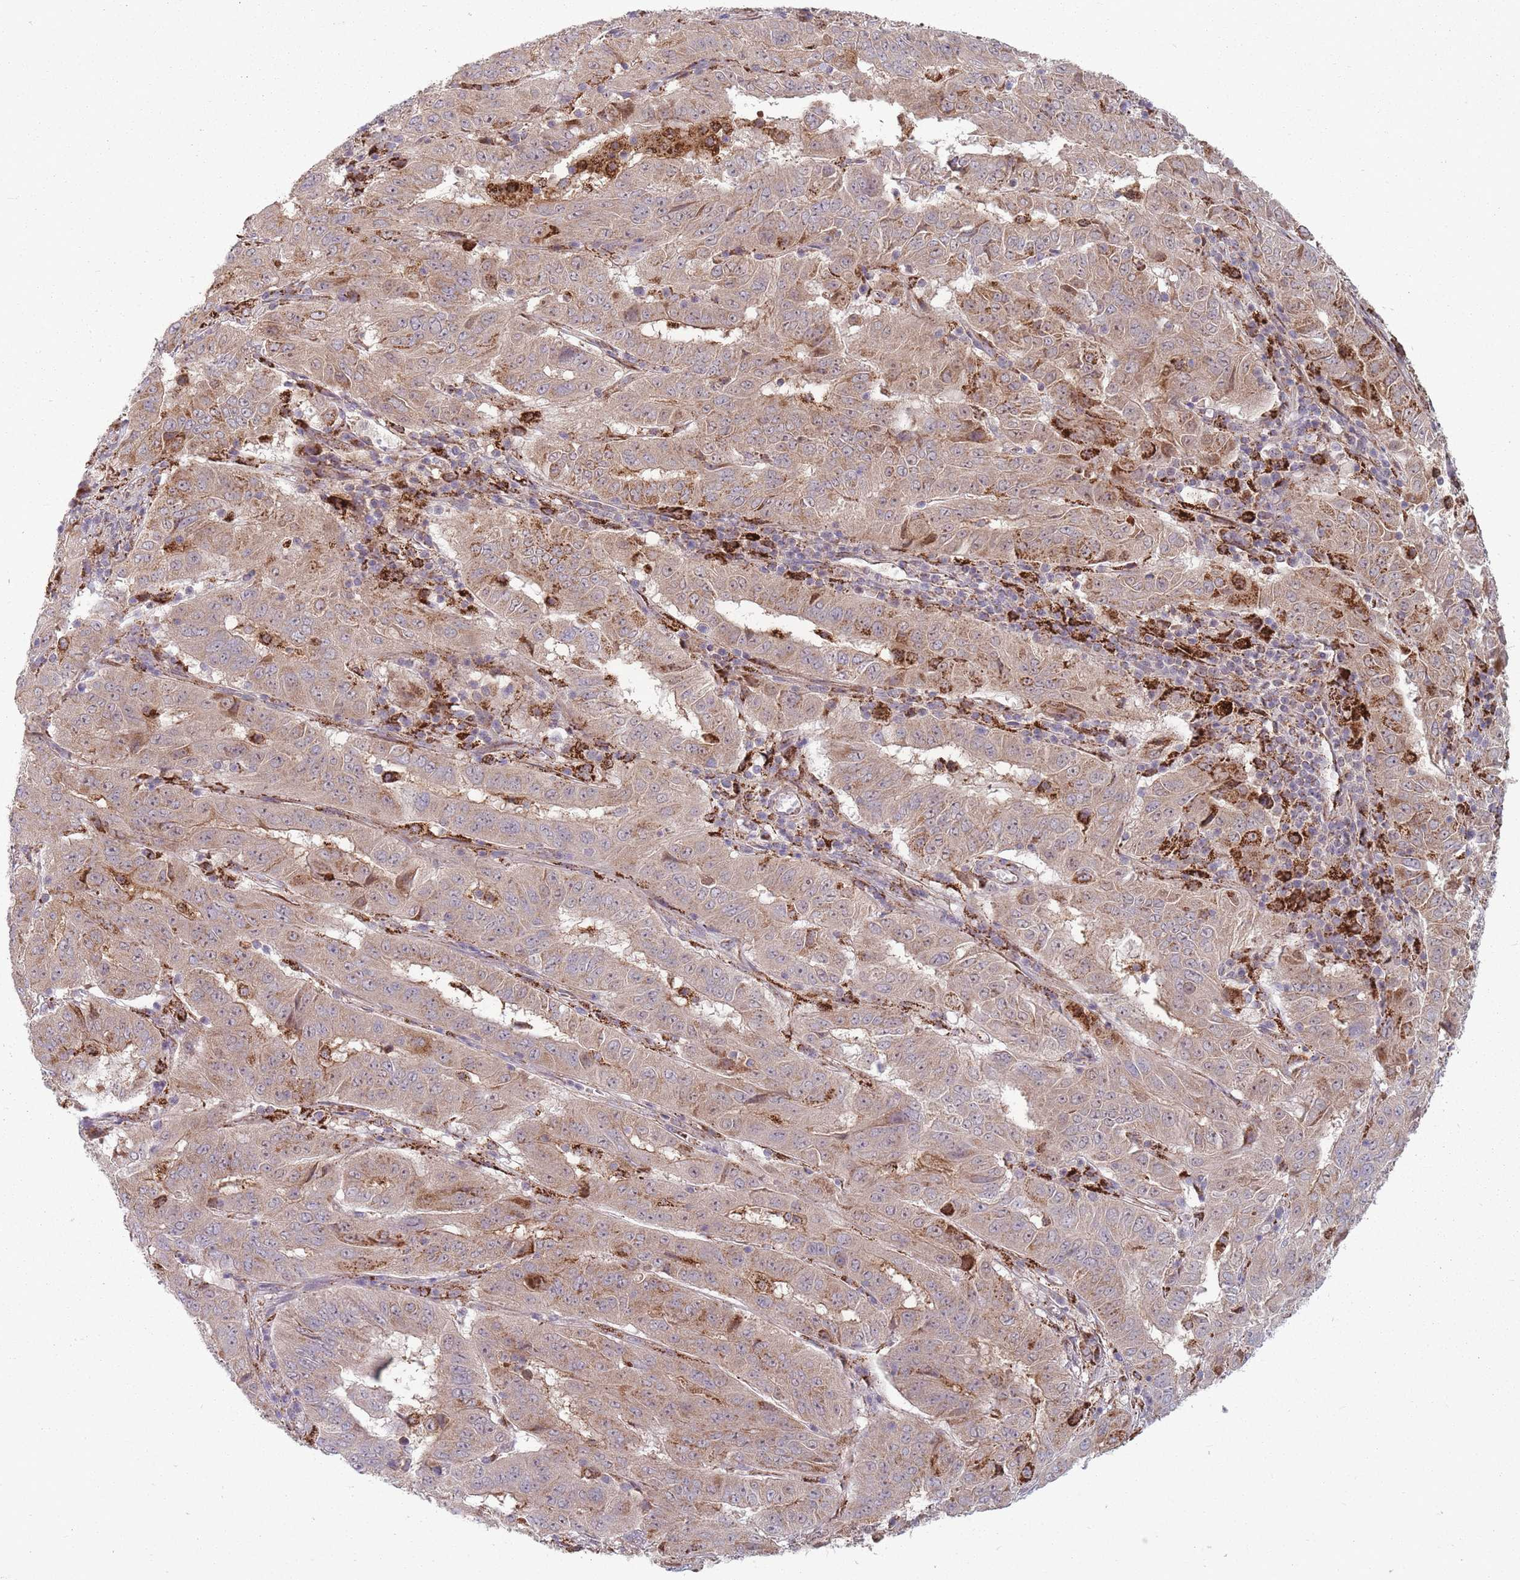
{"staining": {"intensity": "moderate", "quantity": ">75%", "location": "cytoplasmic/membranous"}, "tissue": "pancreatic cancer", "cell_type": "Tumor cells", "image_type": "cancer", "snomed": [{"axis": "morphology", "description": "Adenocarcinoma, NOS"}, {"axis": "topography", "description": "Pancreas"}], "caption": "Human pancreatic adenocarcinoma stained with a brown dye reveals moderate cytoplasmic/membranous positive positivity in about >75% of tumor cells.", "gene": "OR10Q1", "patient": {"sex": "male", "age": 63}}